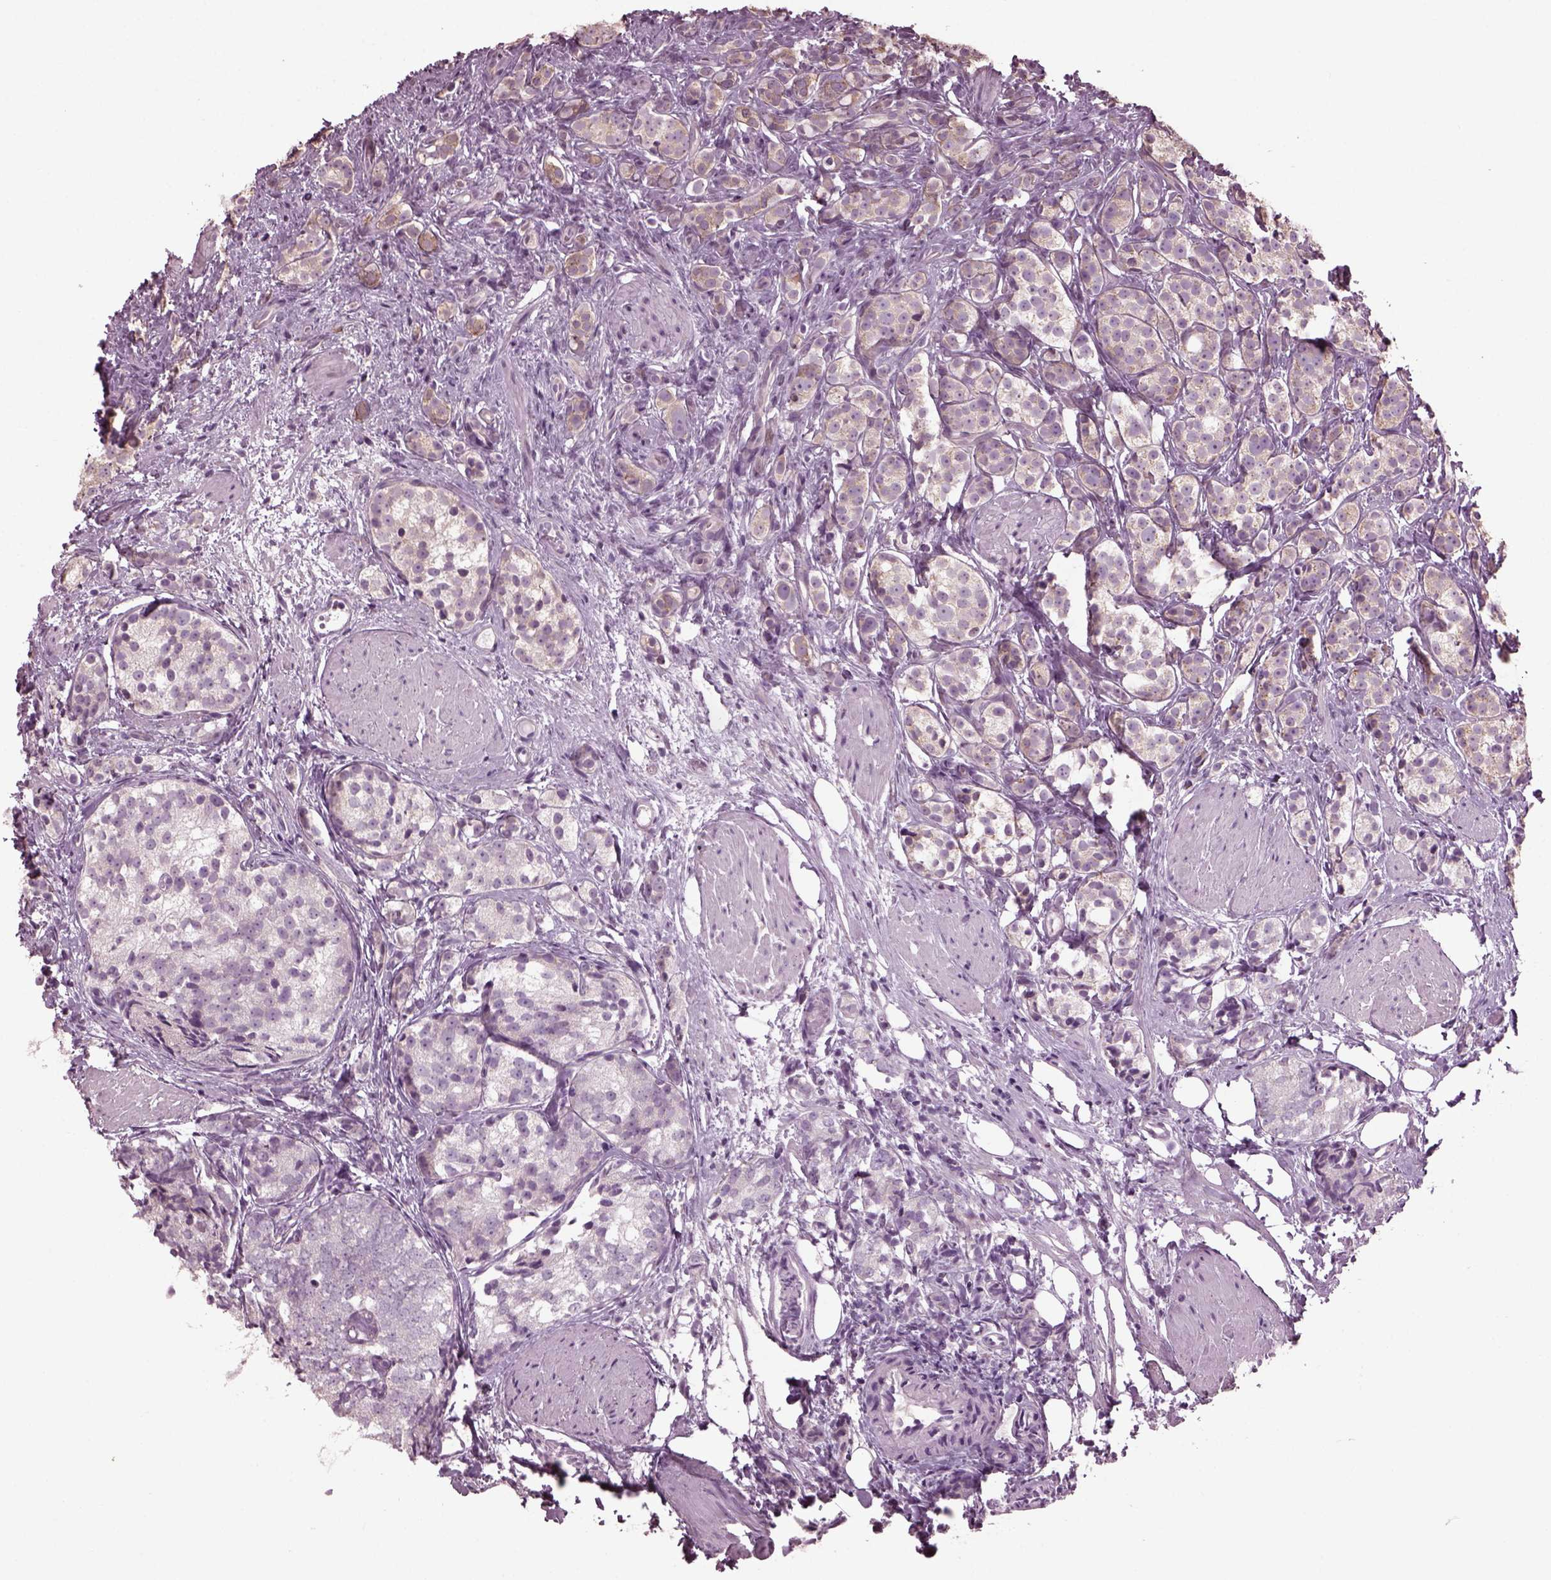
{"staining": {"intensity": "weak", "quantity": "25%-75%", "location": "cytoplasmic/membranous"}, "tissue": "prostate cancer", "cell_type": "Tumor cells", "image_type": "cancer", "snomed": [{"axis": "morphology", "description": "Adenocarcinoma, High grade"}, {"axis": "topography", "description": "Prostate"}], "caption": "This is a histology image of IHC staining of prostate cancer (adenocarcinoma (high-grade)), which shows weak staining in the cytoplasmic/membranous of tumor cells.", "gene": "CABP5", "patient": {"sex": "male", "age": 53}}